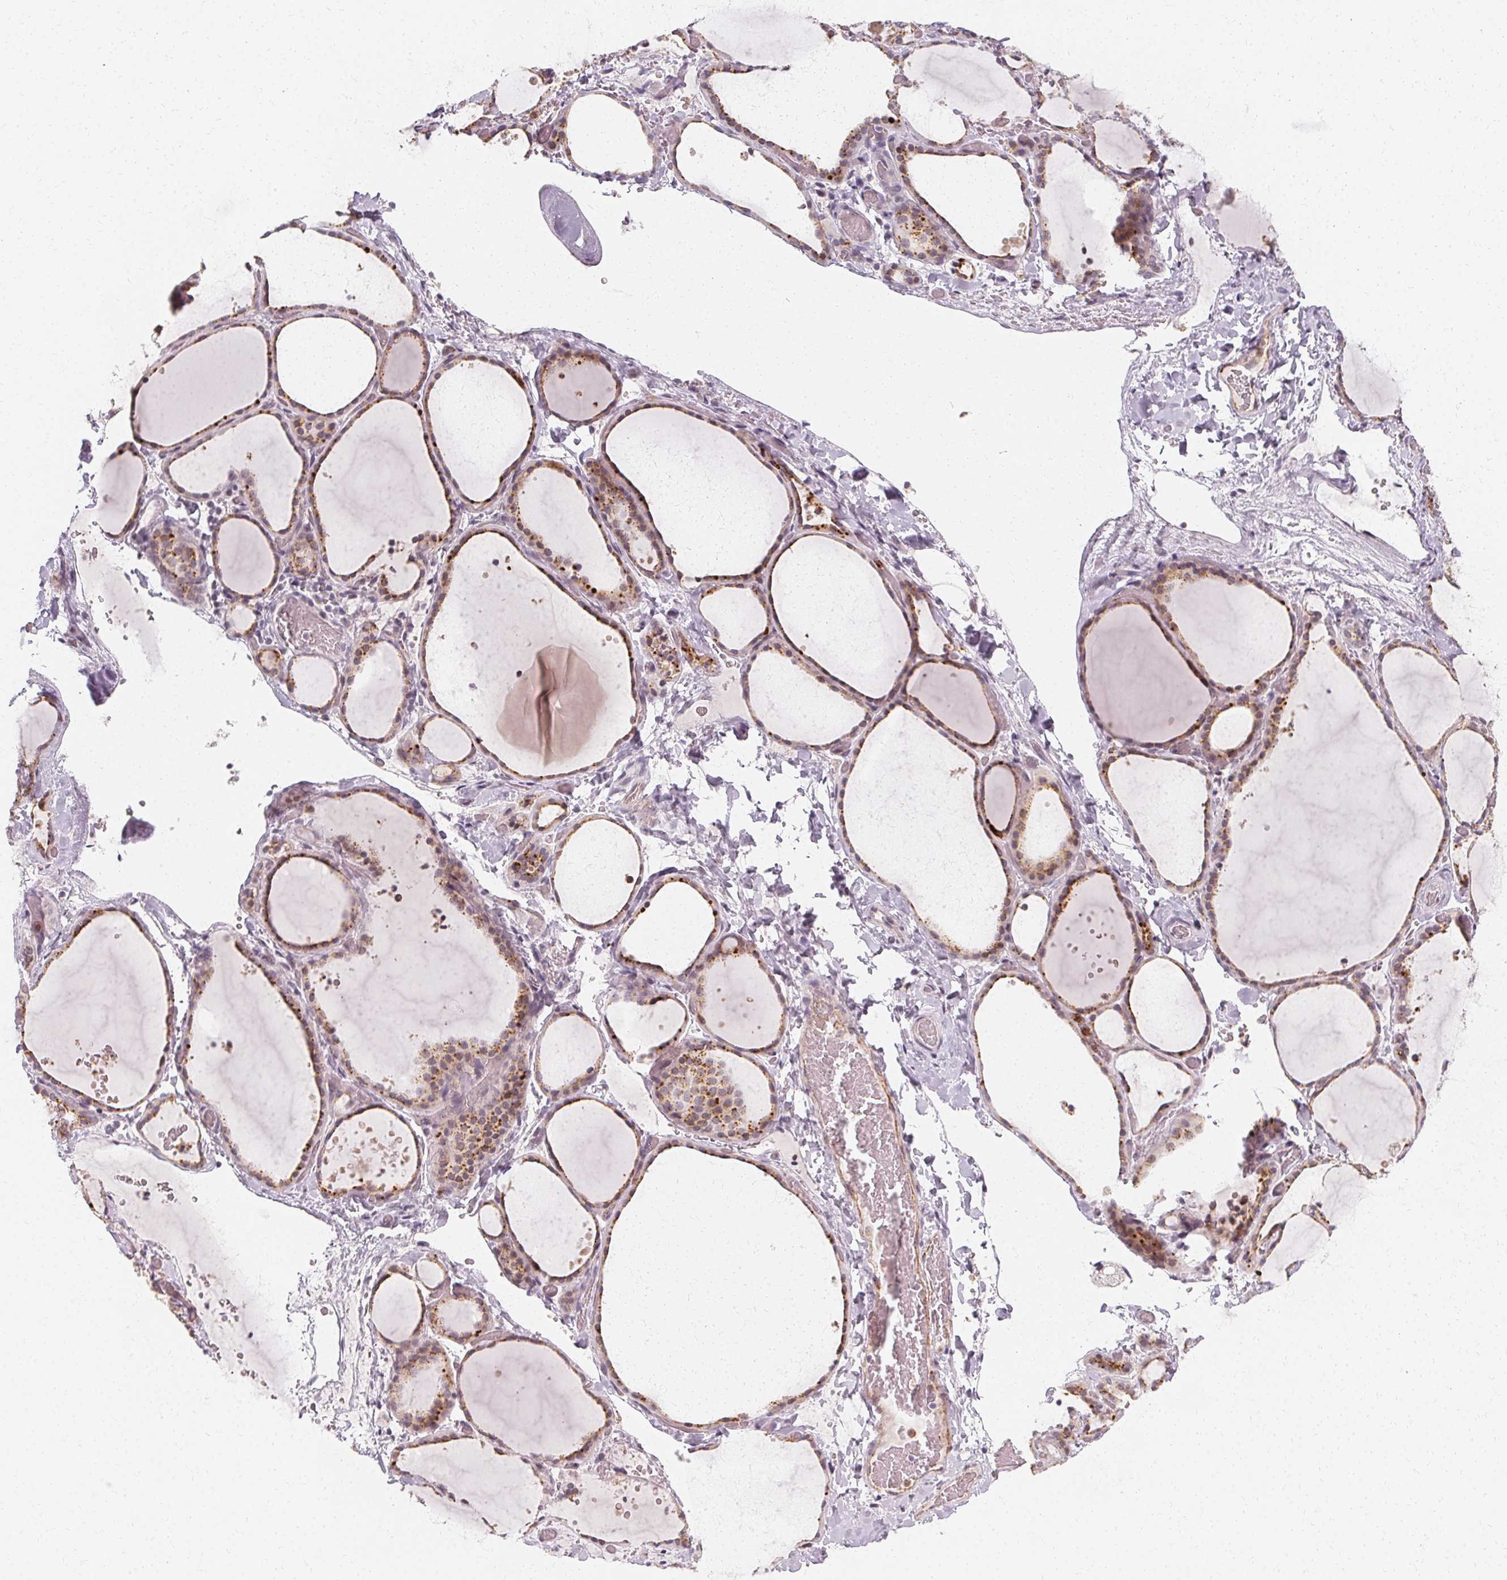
{"staining": {"intensity": "moderate", "quantity": "25%-75%", "location": "cytoplasmic/membranous"}, "tissue": "thyroid gland", "cell_type": "Glandular cells", "image_type": "normal", "snomed": [{"axis": "morphology", "description": "Normal tissue, NOS"}, {"axis": "topography", "description": "Thyroid gland"}], "caption": "Thyroid gland stained with DAB immunohistochemistry shows medium levels of moderate cytoplasmic/membranous expression in approximately 25%-75% of glandular cells. Using DAB (3,3'-diaminobenzidine) (brown) and hematoxylin (blue) stains, captured at high magnification using brightfield microscopy.", "gene": "CLCNKA", "patient": {"sex": "female", "age": 36}}